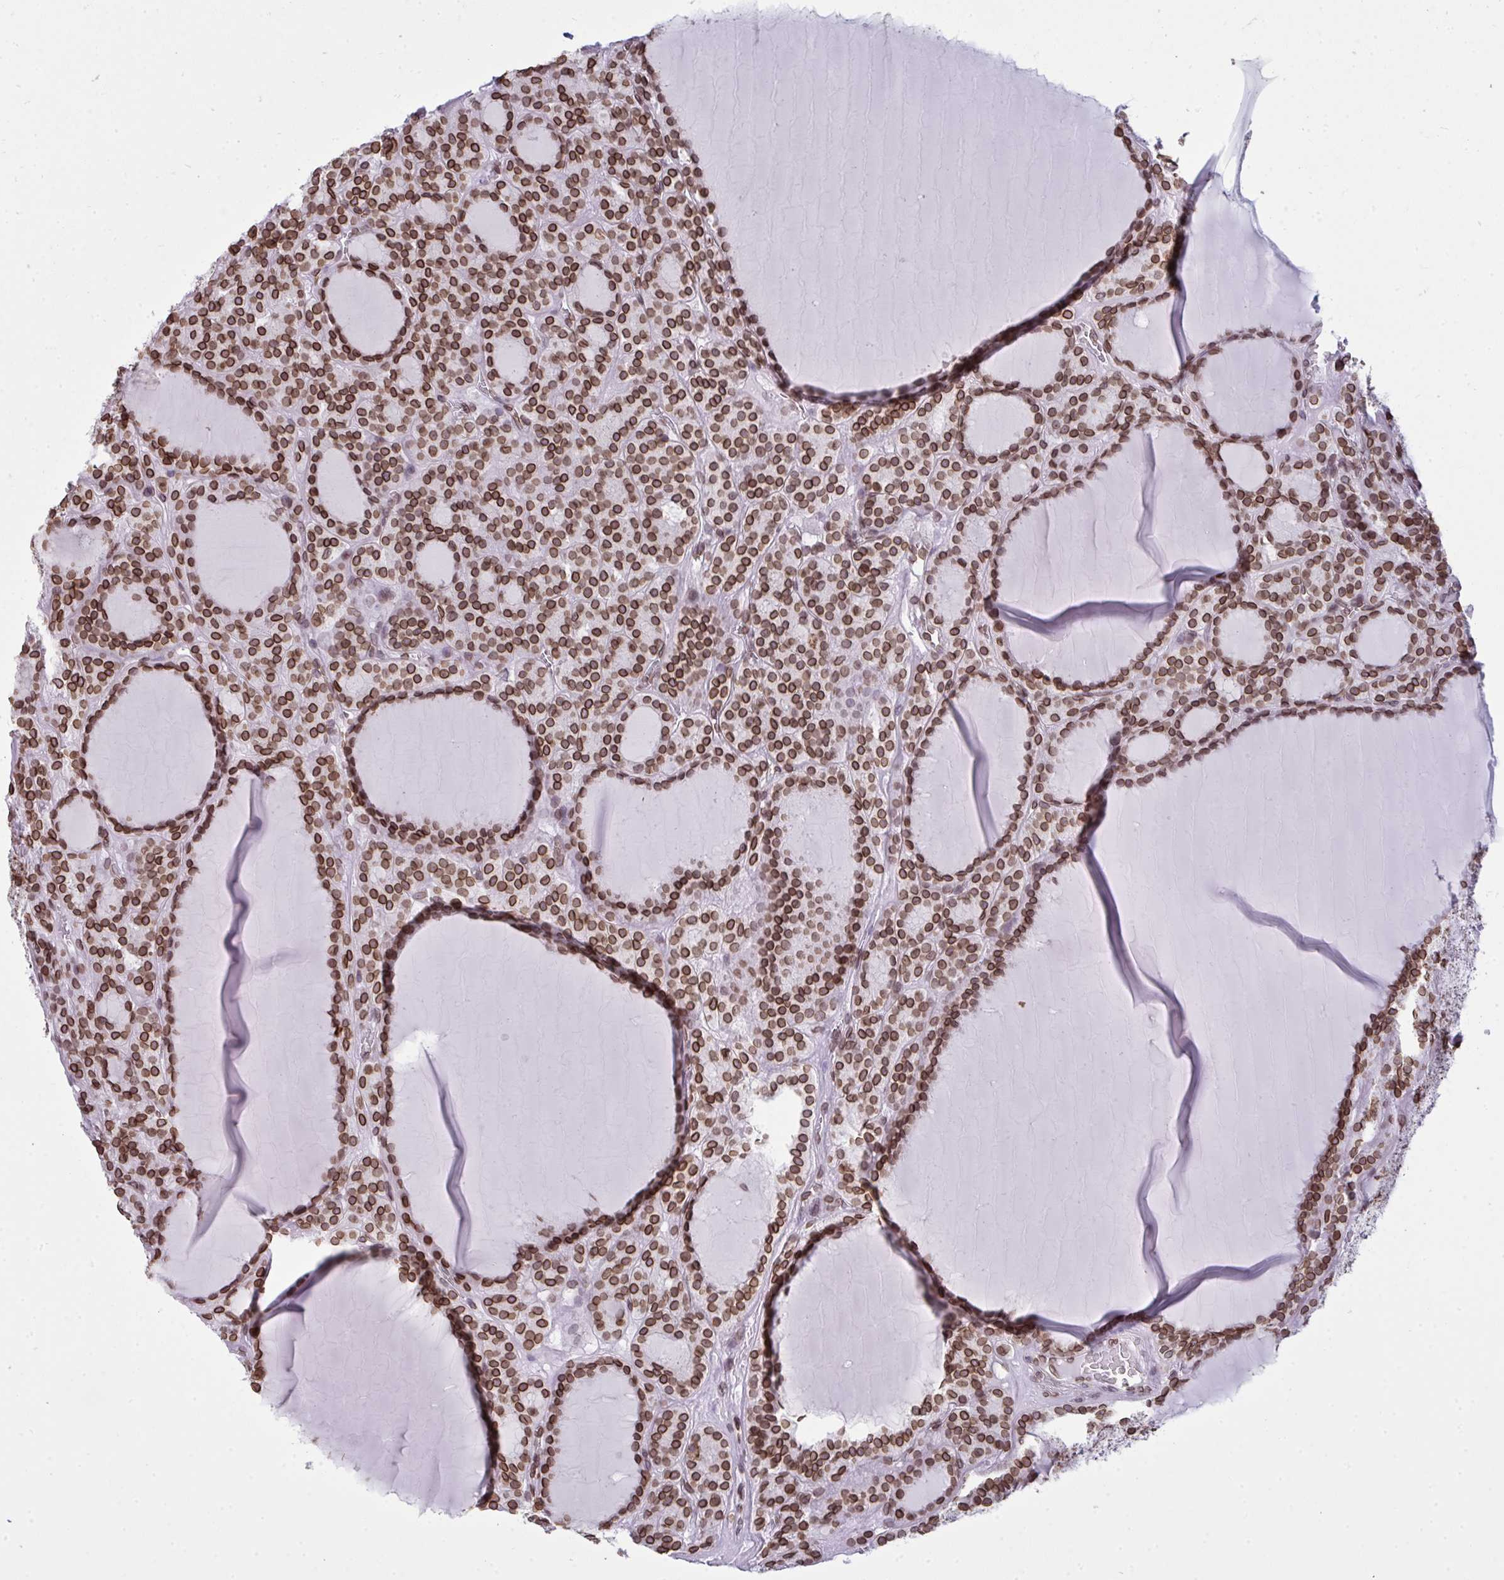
{"staining": {"intensity": "moderate", "quantity": ">75%", "location": "cytoplasmic/membranous,nuclear"}, "tissue": "thyroid cancer", "cell_type": "Tumor cells", "image_type": "cancer", "snomed": [{"axis": "morphology", "description": "Follicular adenoma carcinoma, NOS"}, {"axis": "topography", "description": "Thyroid gland"}], "caption": "DAB (3,3'-diaminobenzidine) immunohistochemical staining of follicular adenoma carcinoma (thyroid) shows moderate cytoplasmic/membranous and nuclear protein positivity in about >75% of tumor cells. (brown staining indicates protein expression, while blue staining denotes nuclei).", "gene": "LMNB2", "patient": {"sex": "female", "age": 63}}